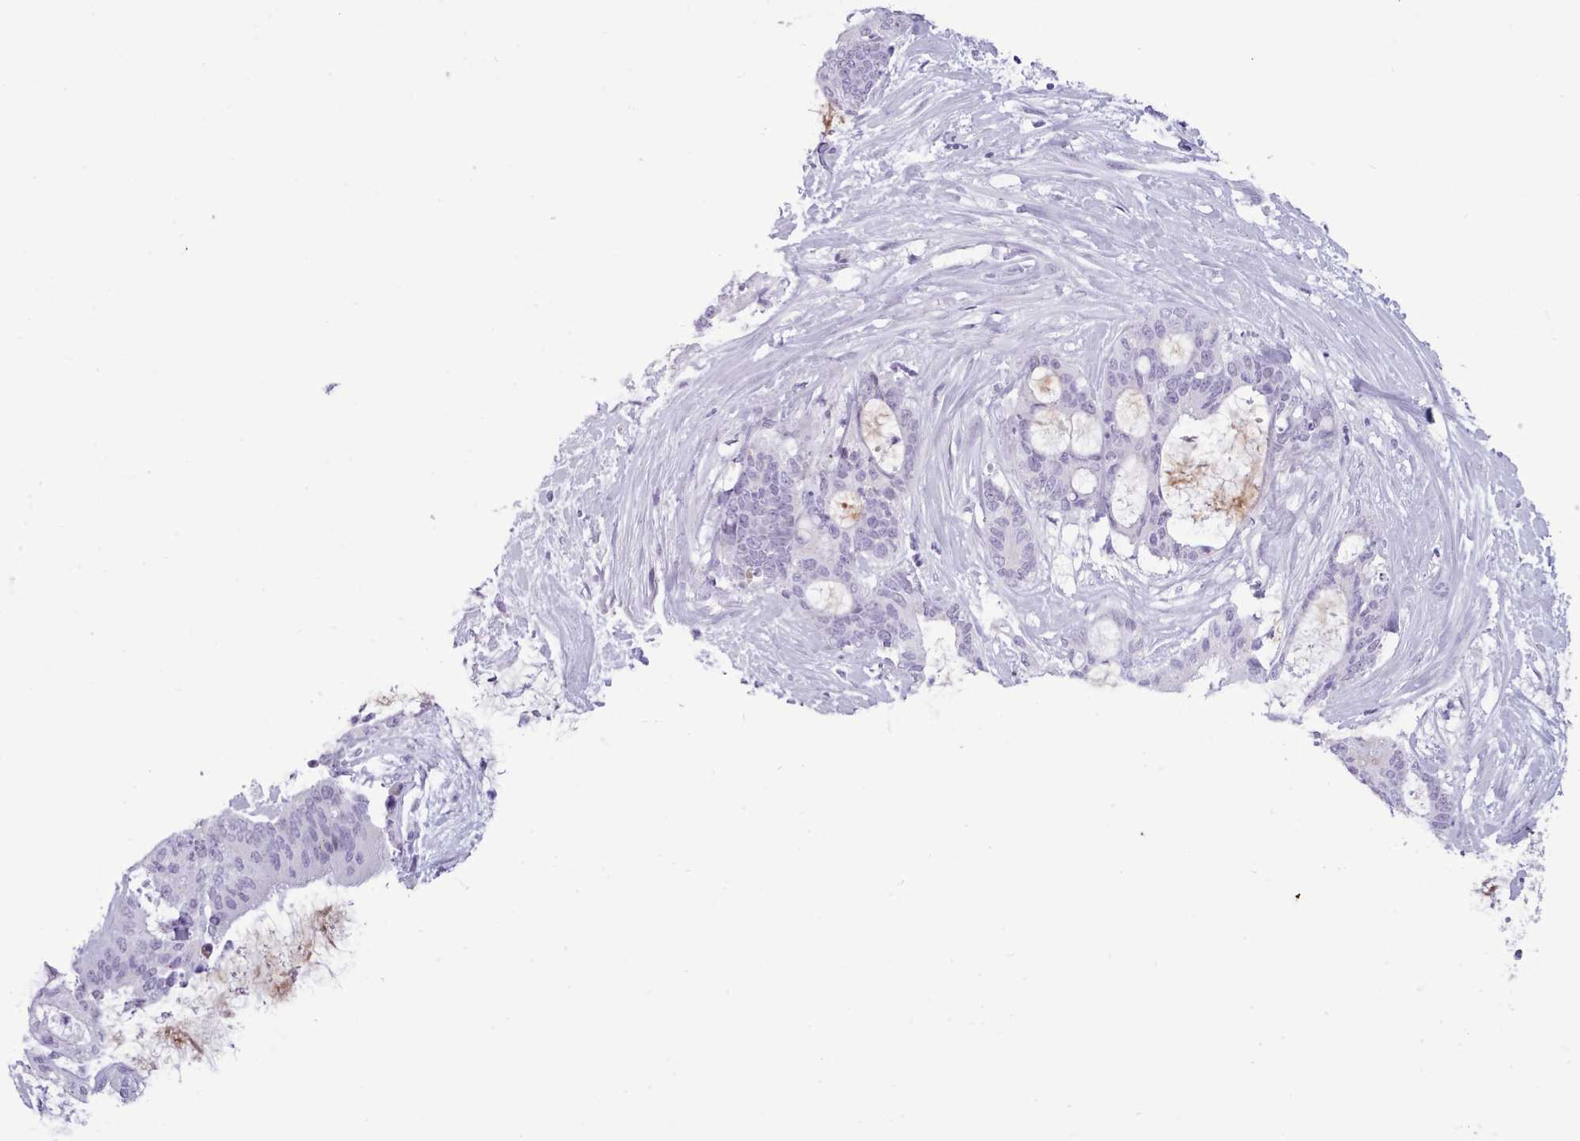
{"staining": {"intensity": "negative", "quantity": "none", "location": "none"}, "tissue": "liver cancer", "cell_type": "Tumor cells", "image_type": "cancer", "snomed": [{"axis": "morphology", "description": "Normal tissue, NOS"}, {"axis": "morphology", "description": "Cholangiocarcinoma"}, {"axis": "topography", "description": "Liver"}, {"axis": "topography", "description": "Peripheral nerve tissue"}], "caption": "This image is of liver cancer stained with IHC to label a protein in brown with the nuclei are counter-stained blue. There is no staining in tumor cells.", "gene": "FBXO48", "patient": {"sex": "female", "age": 73}}